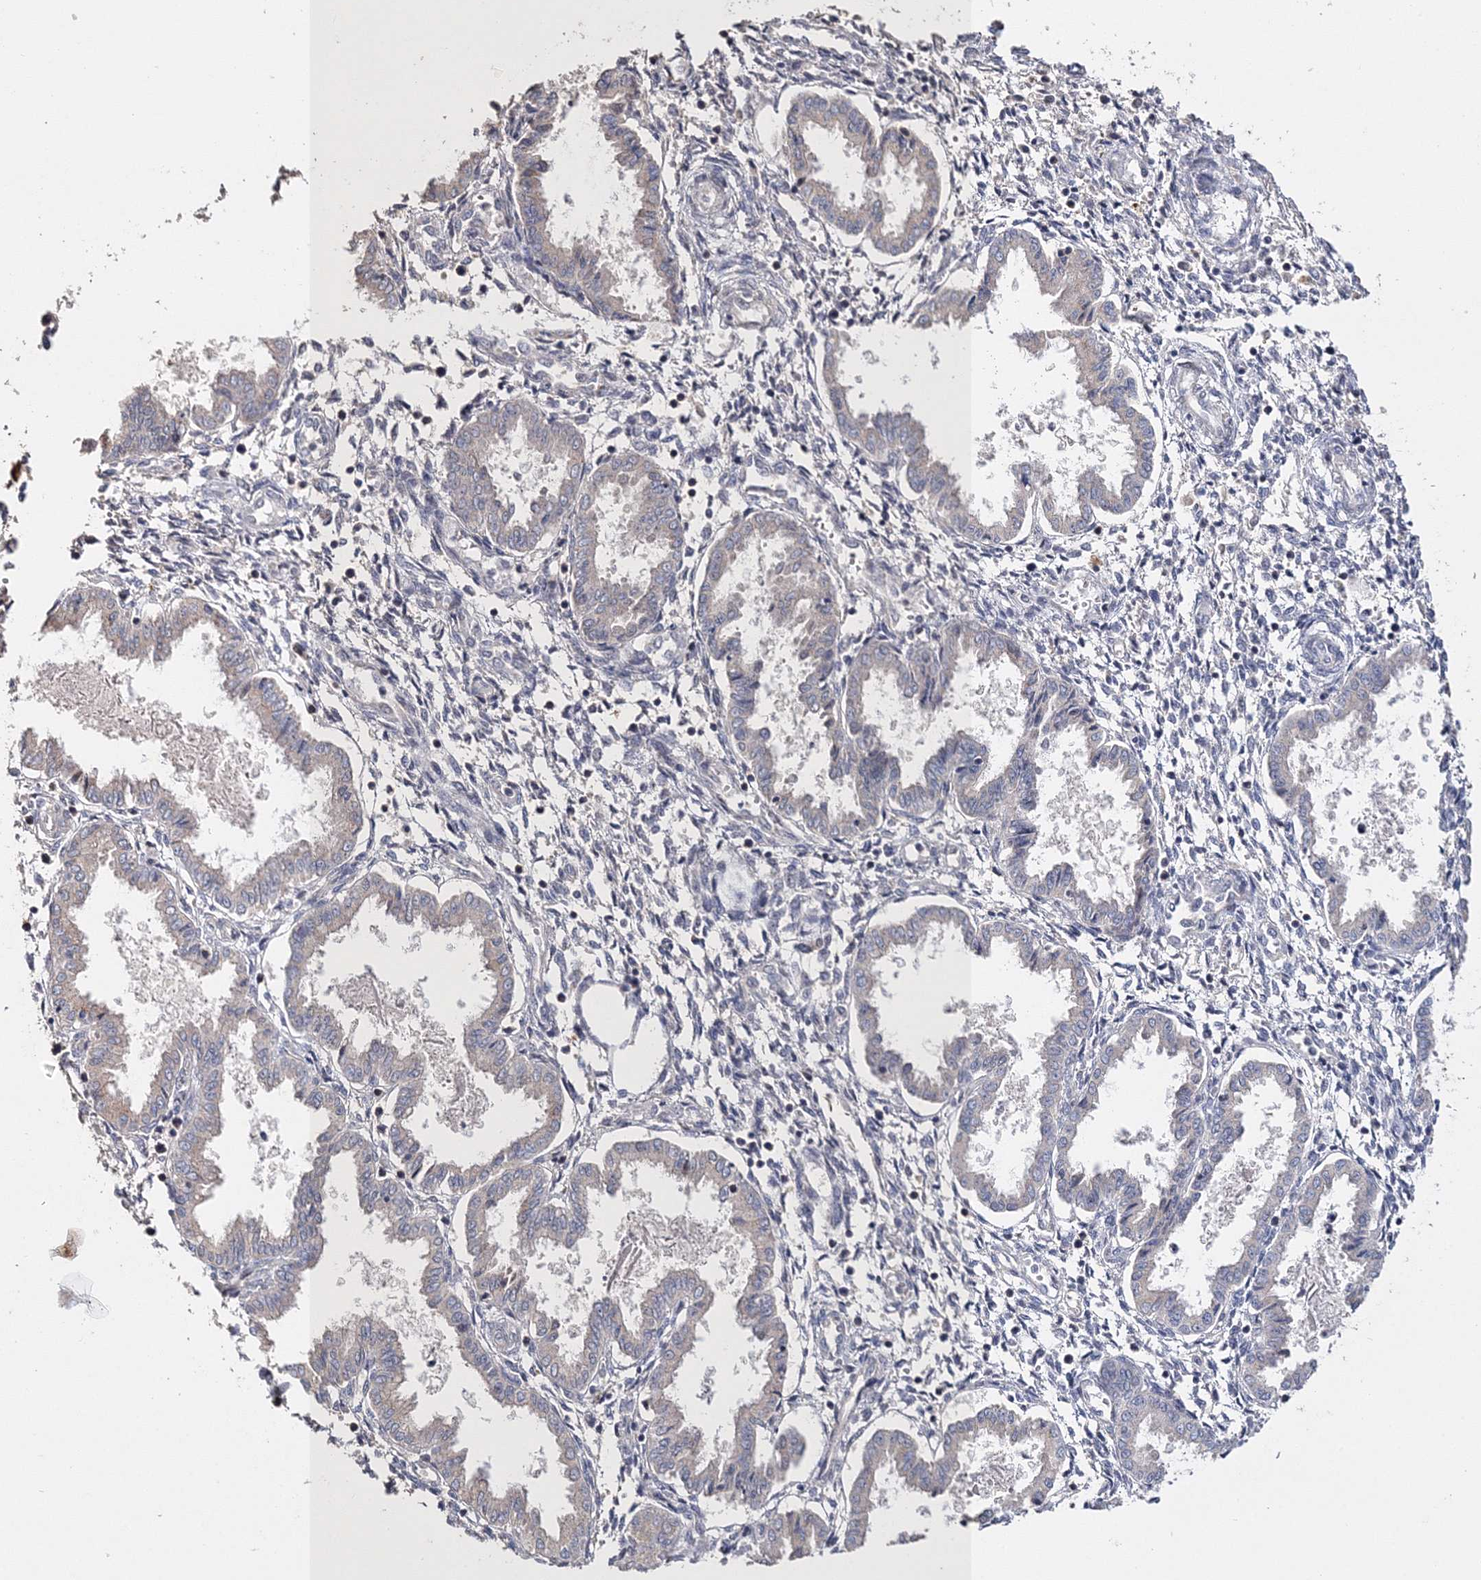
{"staining": {"intensity": "negative", "quantity": "none", "location": "none"}, "tissue": "endometrium", "cell_type": "Cells in endometrial stroma", "image_type": "normal", "snomed": [{"axis": "morphology", "description": "Normal tissue, NOS"}, {"axis": "topography", "description": "Endometrium"}], "caption": "DAB (3,3'-diaminobenzidine) immunohistochemical staining of normal human endometrium reveals no significant staining in cells in endometrial stroma.", "gene": "GJB5", "patient": {"sex": "female", "age": 33}}